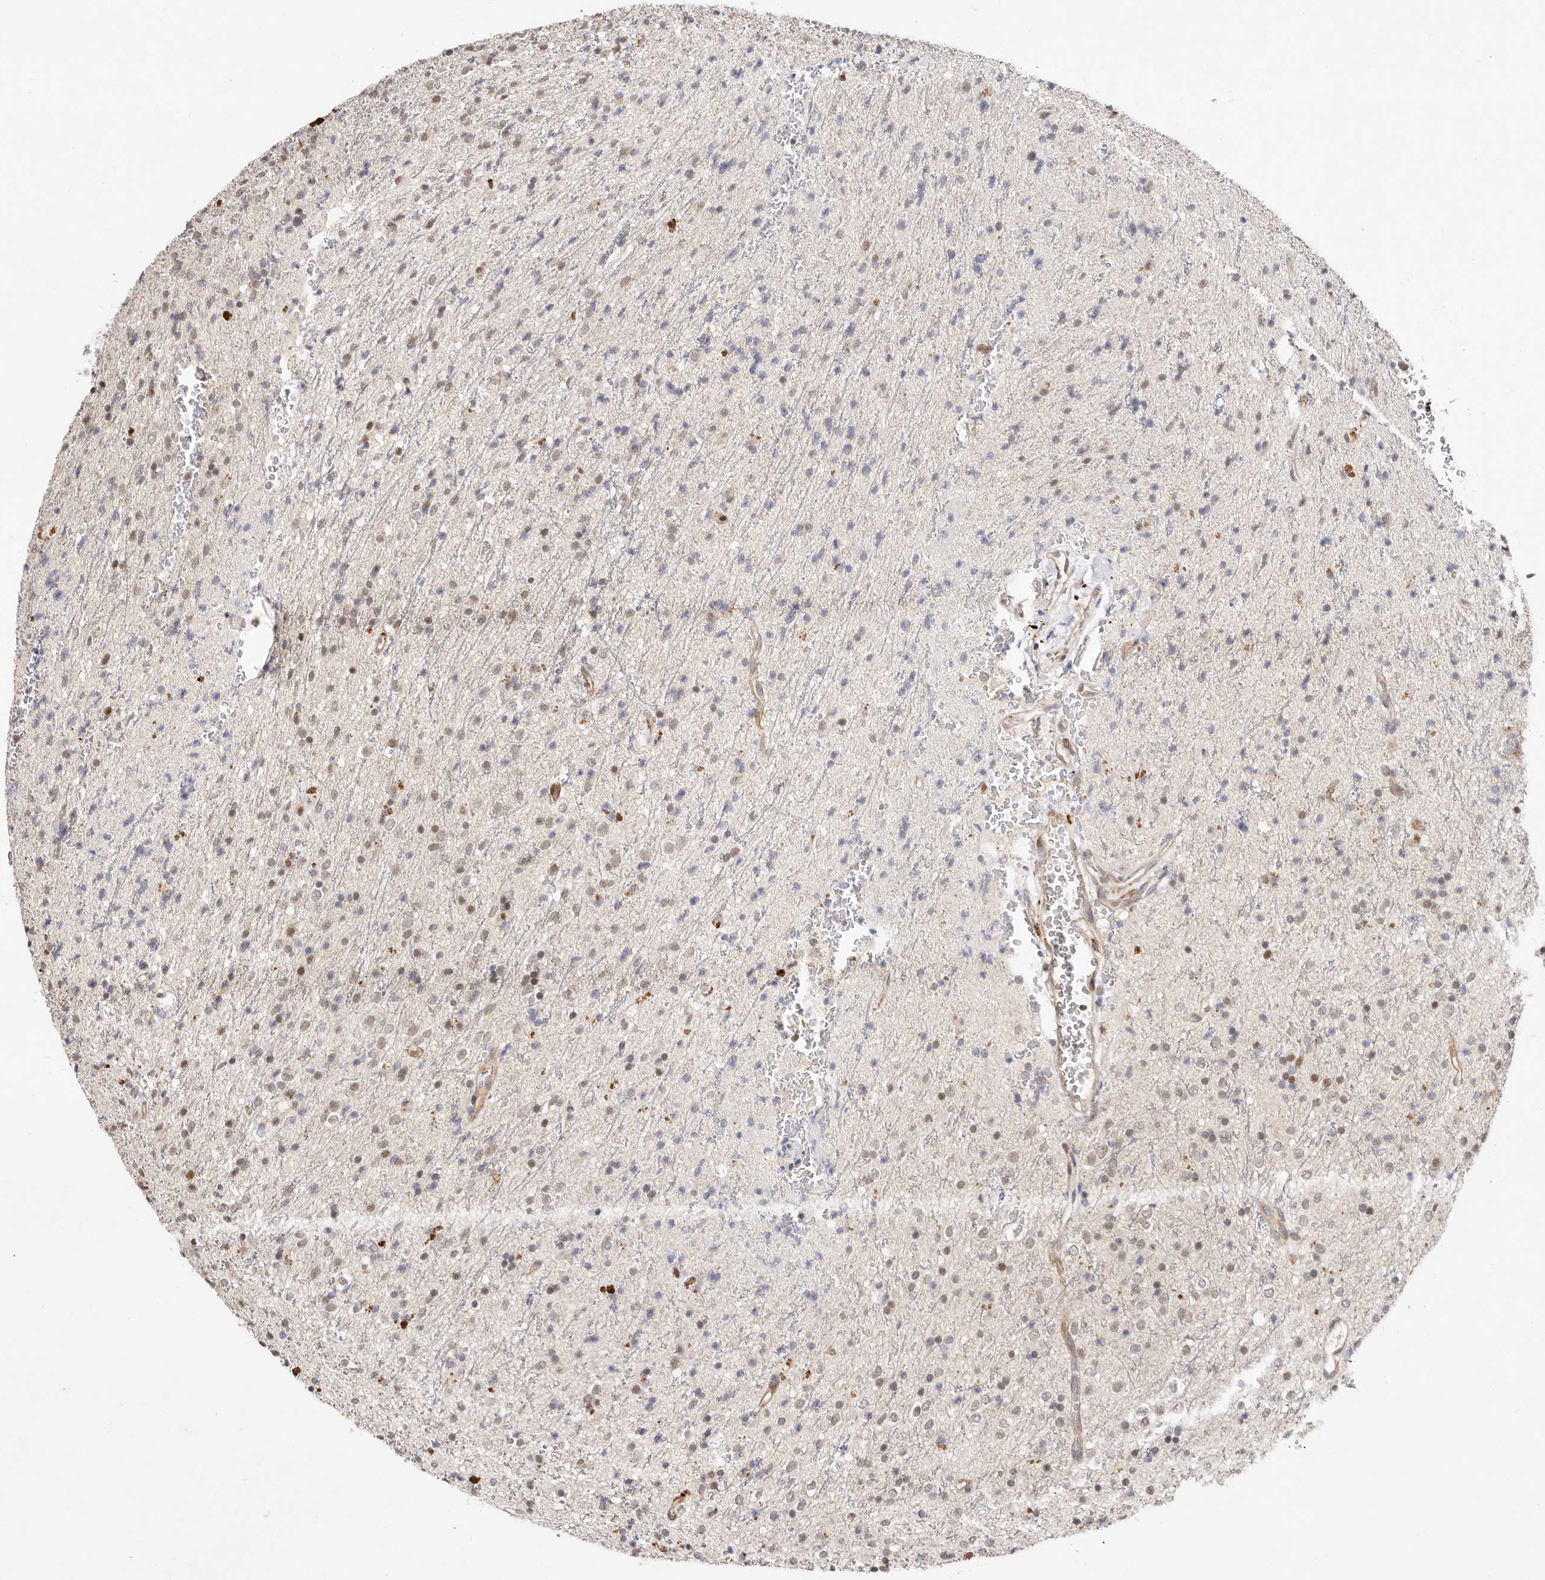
{"staining": {"intensity": "moderate", "quantity": "<25%", "location": "nuclear"}, "tissue": "glioma", "cell_type": "Tumor cells", "image_type": "cancer", "snomed": [{"axis": "morphology", "description": "Glioma, malignant, High grade"}, {"axis": "topography", "description": "Brain"}], "caption": "Glioma was stained to show a protein in brown. There is low levels of moderate nuclear positivity in about <25% of tumor cells.", "gene": "BCL2L15", "patient": {"sex": "male", "age": 34}}